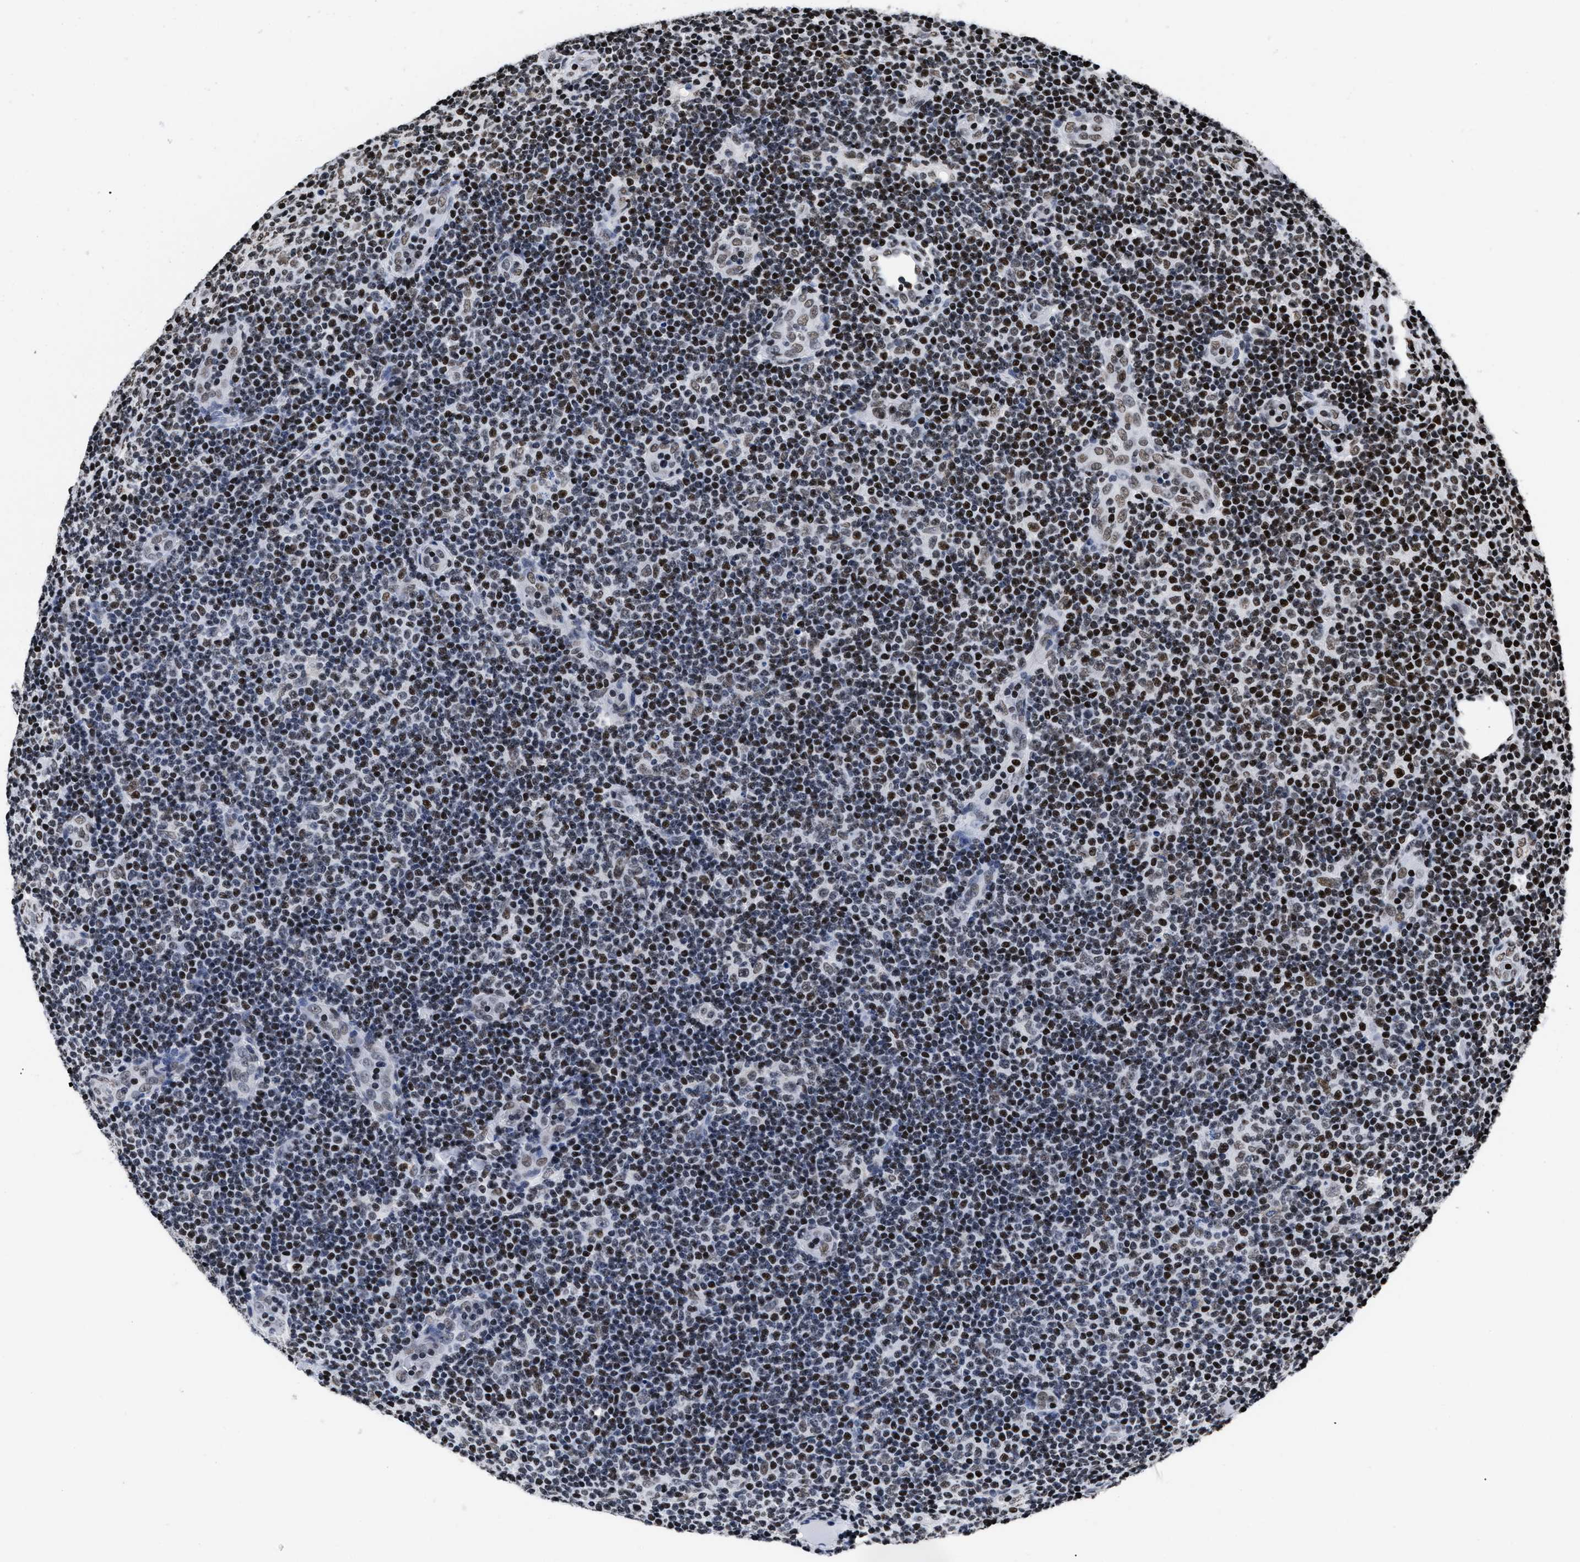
{"staining": {"intensity": "strong", "quantity": "25%-75%", "location": "nuclear"}, "tissue": "lymphoma", "cell_type": "Tumor cells", "image_type": "cancer", "snomed": [{"axis": "morphology", "description": "Malignant lymphoma, non-Hodgkin's type, Low grade"}, {"axis": "topography", "description": "Lymph node"}], "caption": "Immunohistochemical staining of human lymphoma shows strong nuclear protein staining in approximately 25%-75% of tumor cells.", "gene": "CALHM3", "patient": {"sex": "male", "age": 83}}